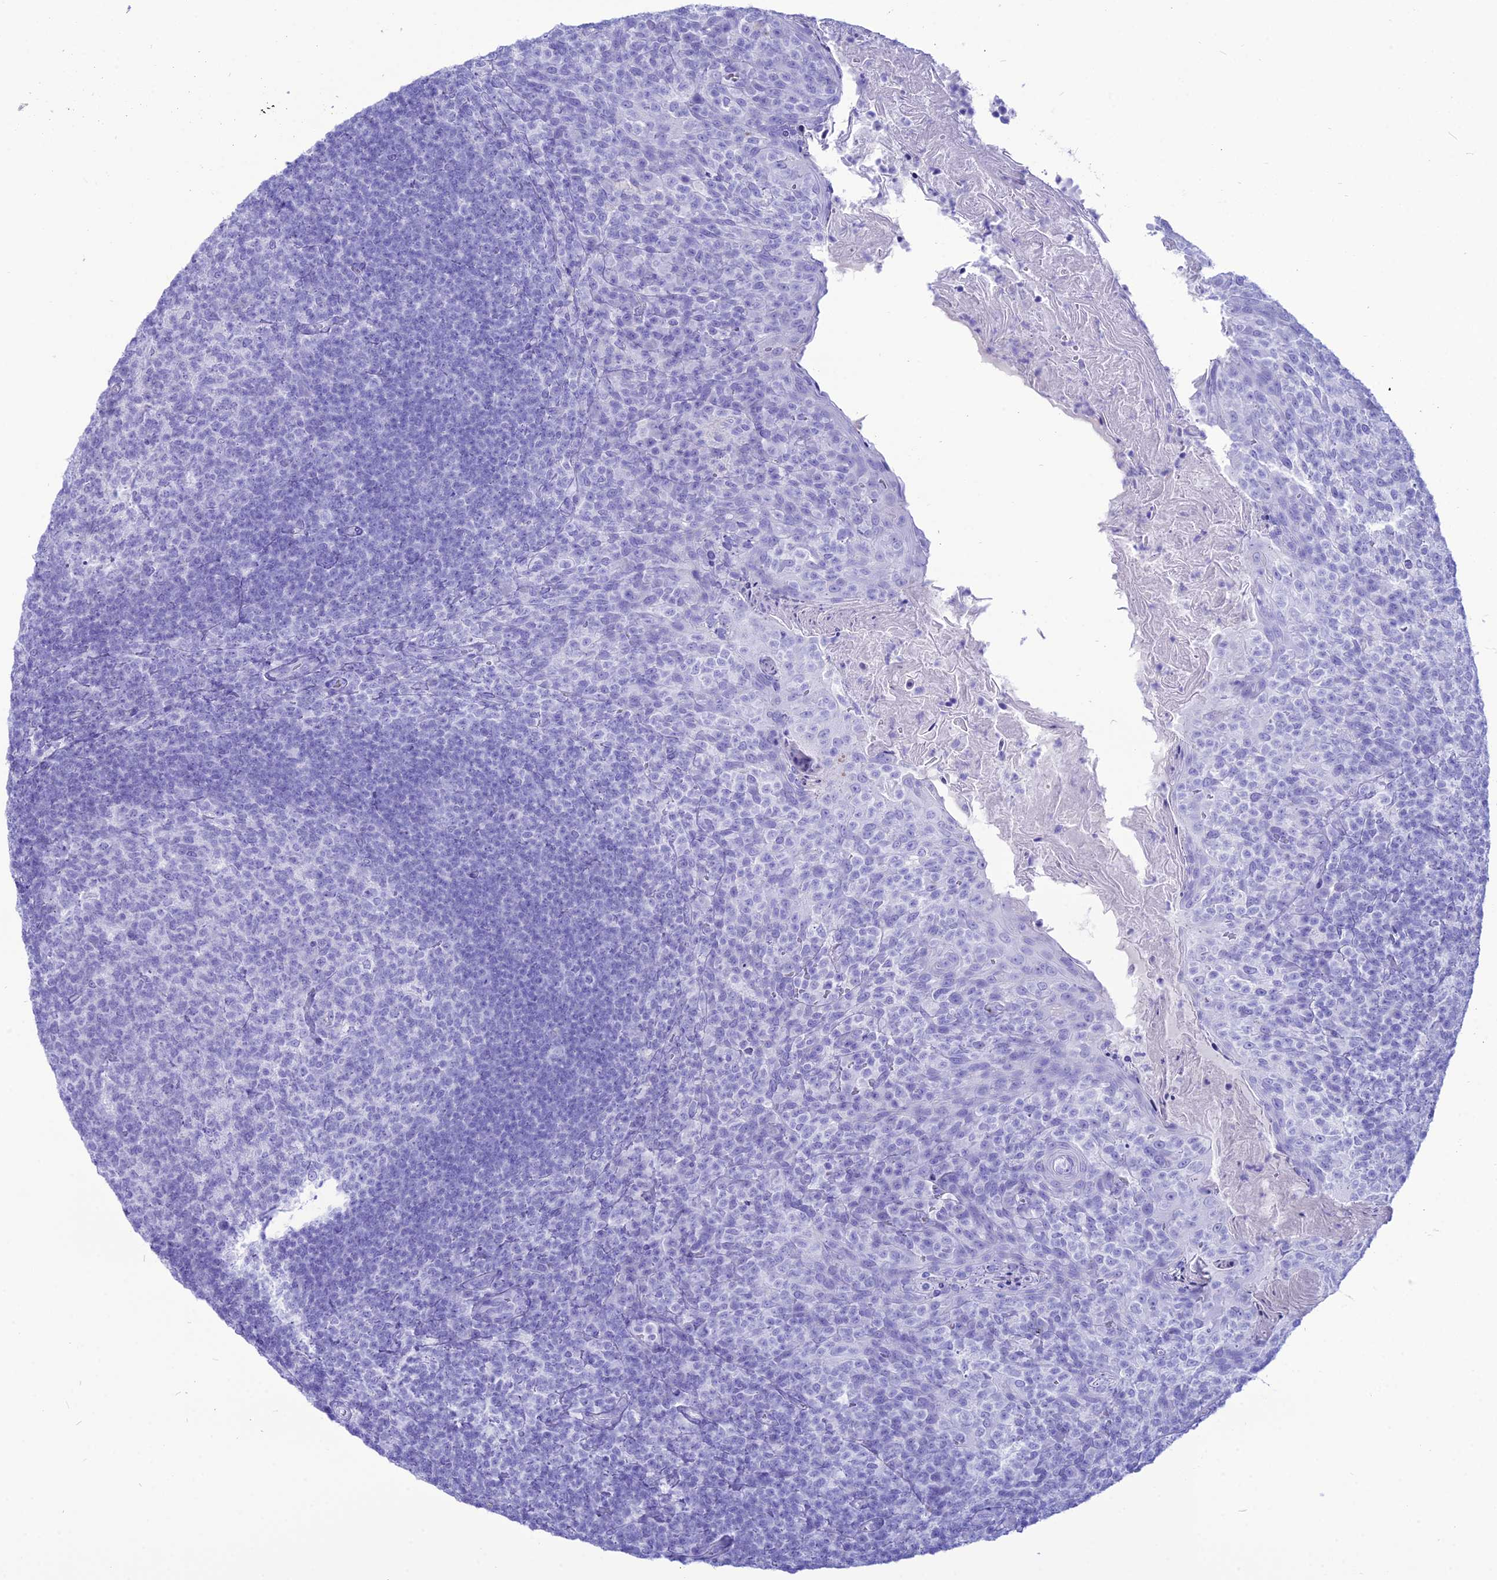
{"staining": {"intensity": "negative", "quantity": "none", "location": "none"}, "tissue": "tonsil", "cell_type": "Germinal center cells", "image_type": "normal", "snomed": [{"axis": "morphology", "description": "Normal tissue, NOS"}, {"axis": "topography", "description": "Tonsil"}], "caption": "A histopathology image of tonsil stained for a protein reveals no brown staining in germinal center cells. Nuclei are stained in blue.", "gene": "PNMA5", "patient": {"sex": "female", "age": 10}}